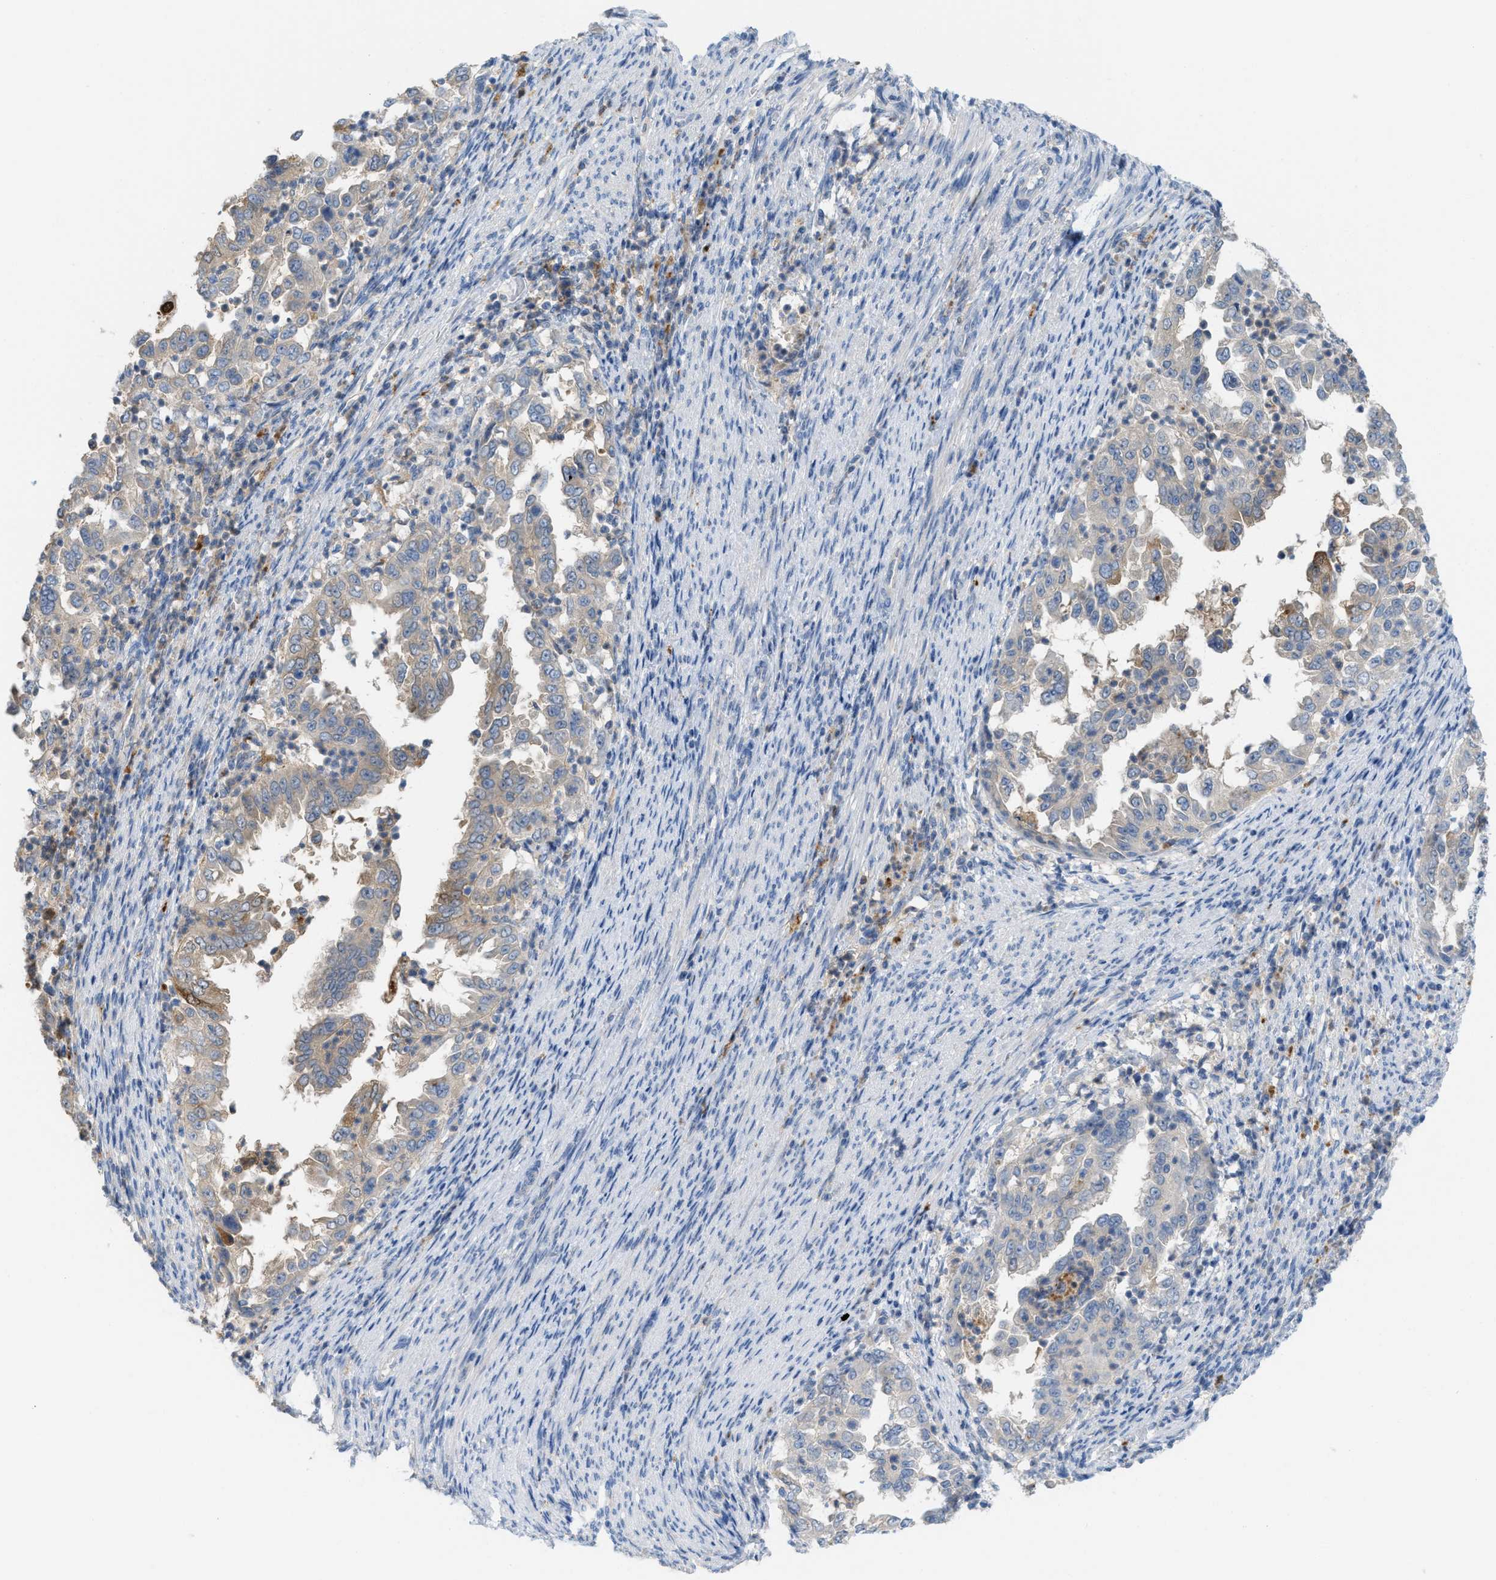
{"staining": {"intensity": "weak", "quantity": "25%-75%", "location": "cytoplasmic/membranous"}, "tissue": "endometrial cancer", "cell_type": "Tumor cells", "image_type": "cancer", "snomed": [{"axis": "morphology", "description": "Adenocarcinoma, NOS"}, {"axis": "topography", "description": "Endometrium"}], "caption": "Protein staining by IHC displays weak cytoplasmic/membranous staining in about 25%-75% of tumor cells in endometrial adenocarcinoma. (DAB (3,3'-diaminobenzidine) = brown stain, brightfield microscopy at high magnification).", "gene": "CSTB", "patient": {"sex": "female", "age": 85}}